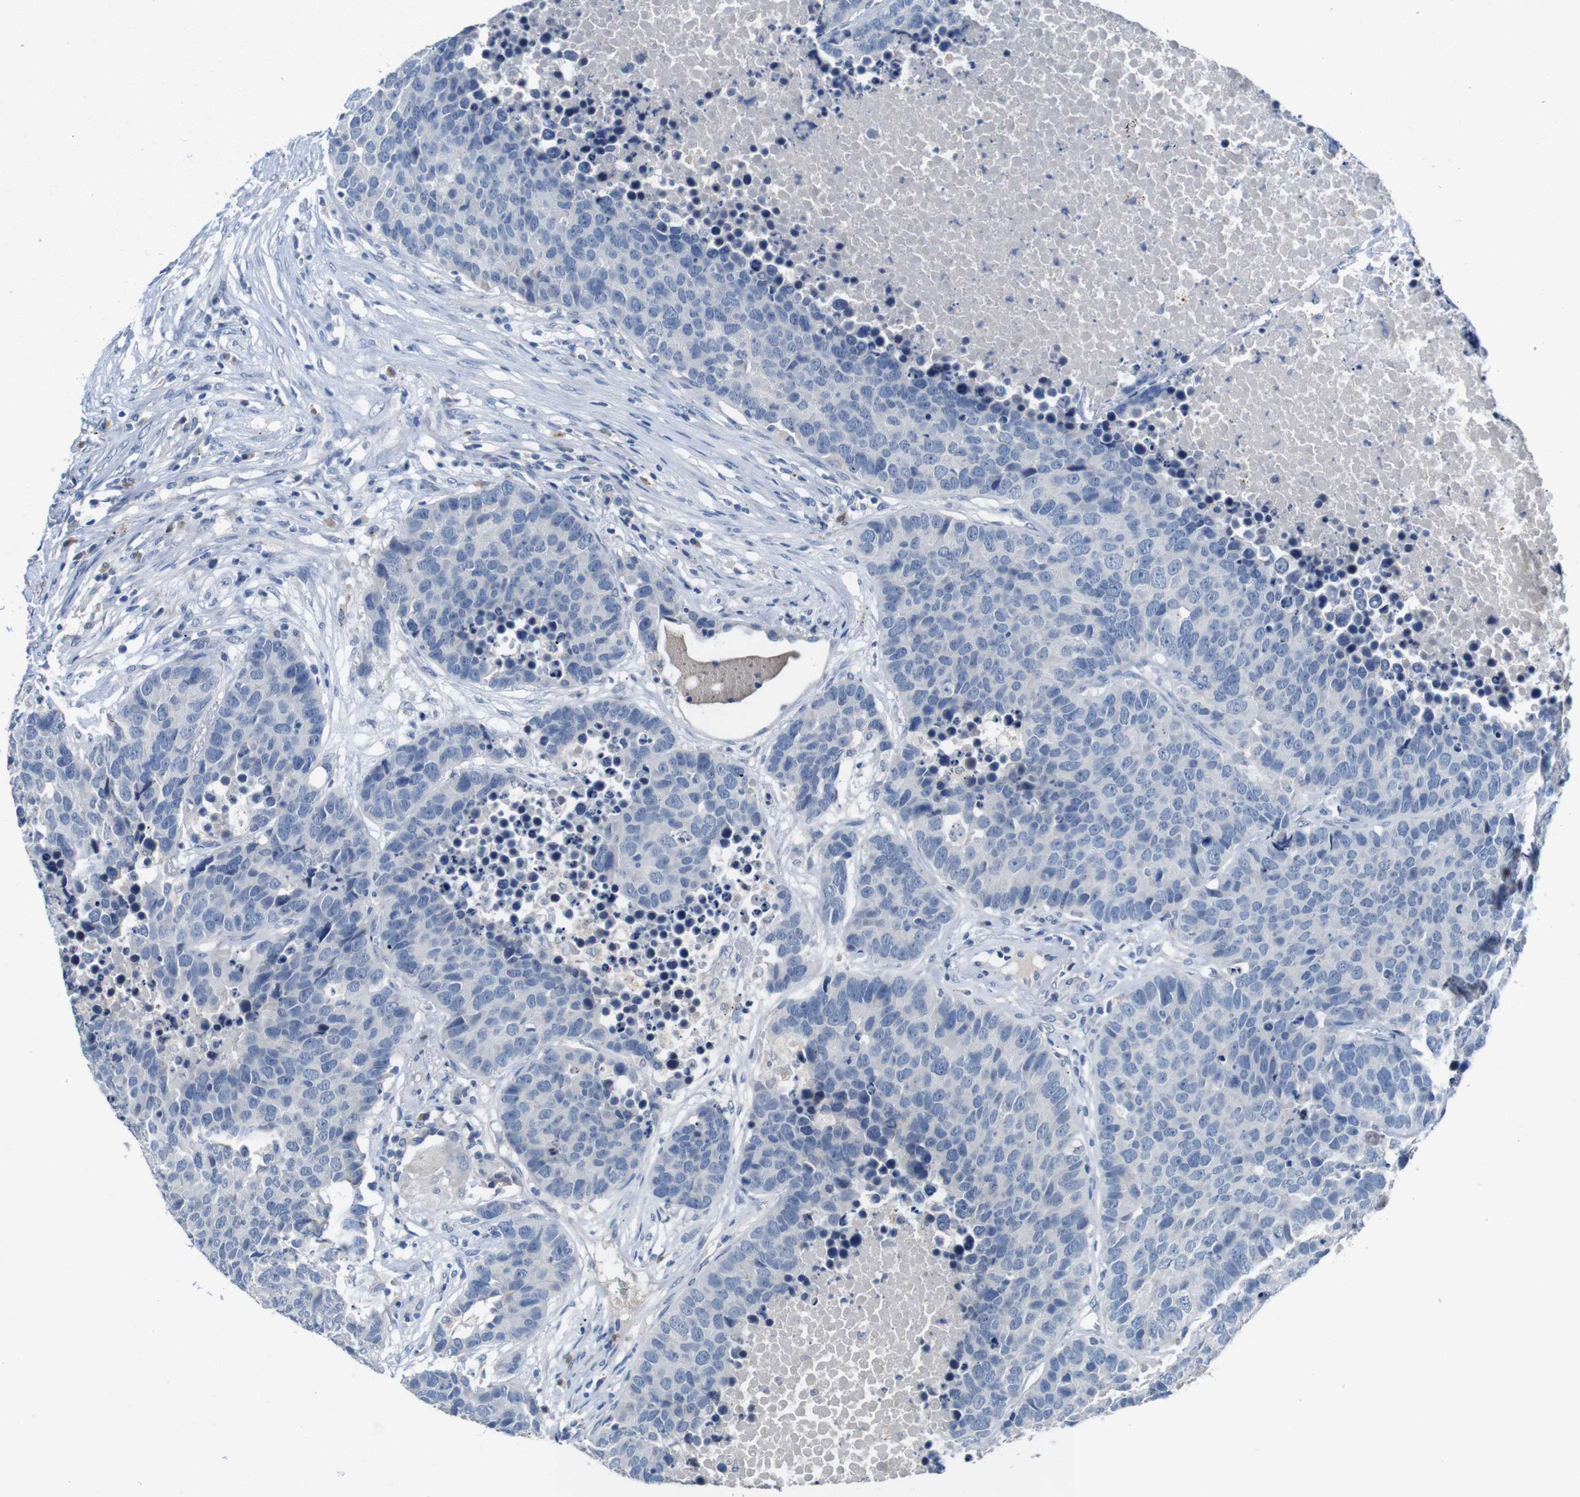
{"staining": {"intensity": "negative", "quantity": "none", "location": "none"}, "tissue": "carcinoid", "cell_type": "Tumor cells", "image_type": "cancer", "snomed": [{"axis": "morphology", "description": "Carcinoid, malignant, NOS"}, {"axis": "topography", "description": "Lung"}], "caption": "Photomicrograph shows no significant protein positivity in tumor cells of carcinoid (malignant).", "gene": "SLC2A8", "patient": {"sex": "male", "age": 60}}